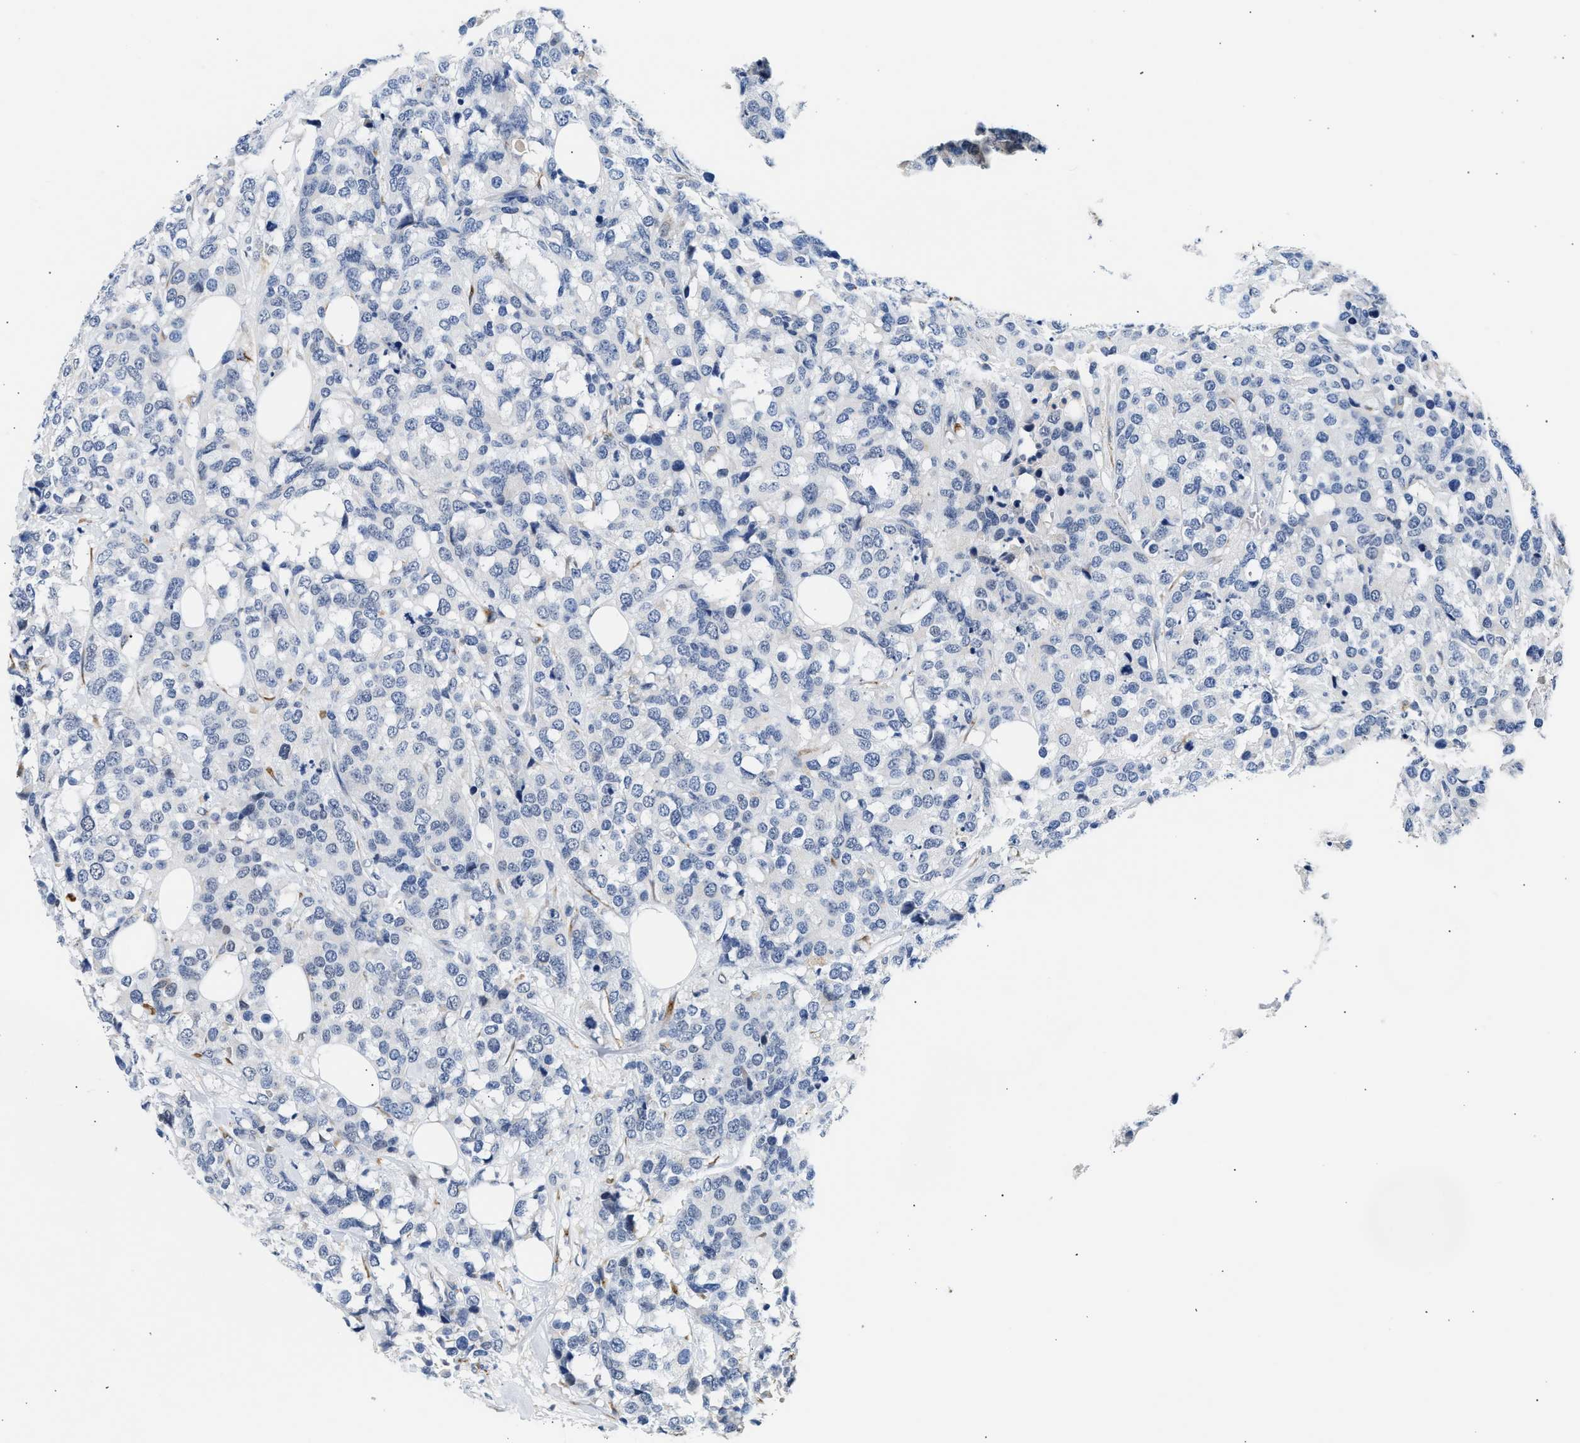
{"staining": {"intensity": "negative", "quantity": "none", "location": "none"}, "tissue": "breast cancer", "cell_type": "Tumor cells", "image_type": "cancer", "snomed": [{"axis": "morphology", "description": "Lobular carcinoma"}, {"axis": "topography", "description": "Breast"}], "caption": "Immunohistochemical staining of breast lobular carcinoma demonstrates no significant positivity in tumor cells.", "gene": "PPM1L", "patient": {"sex": "female", "age": 59}}